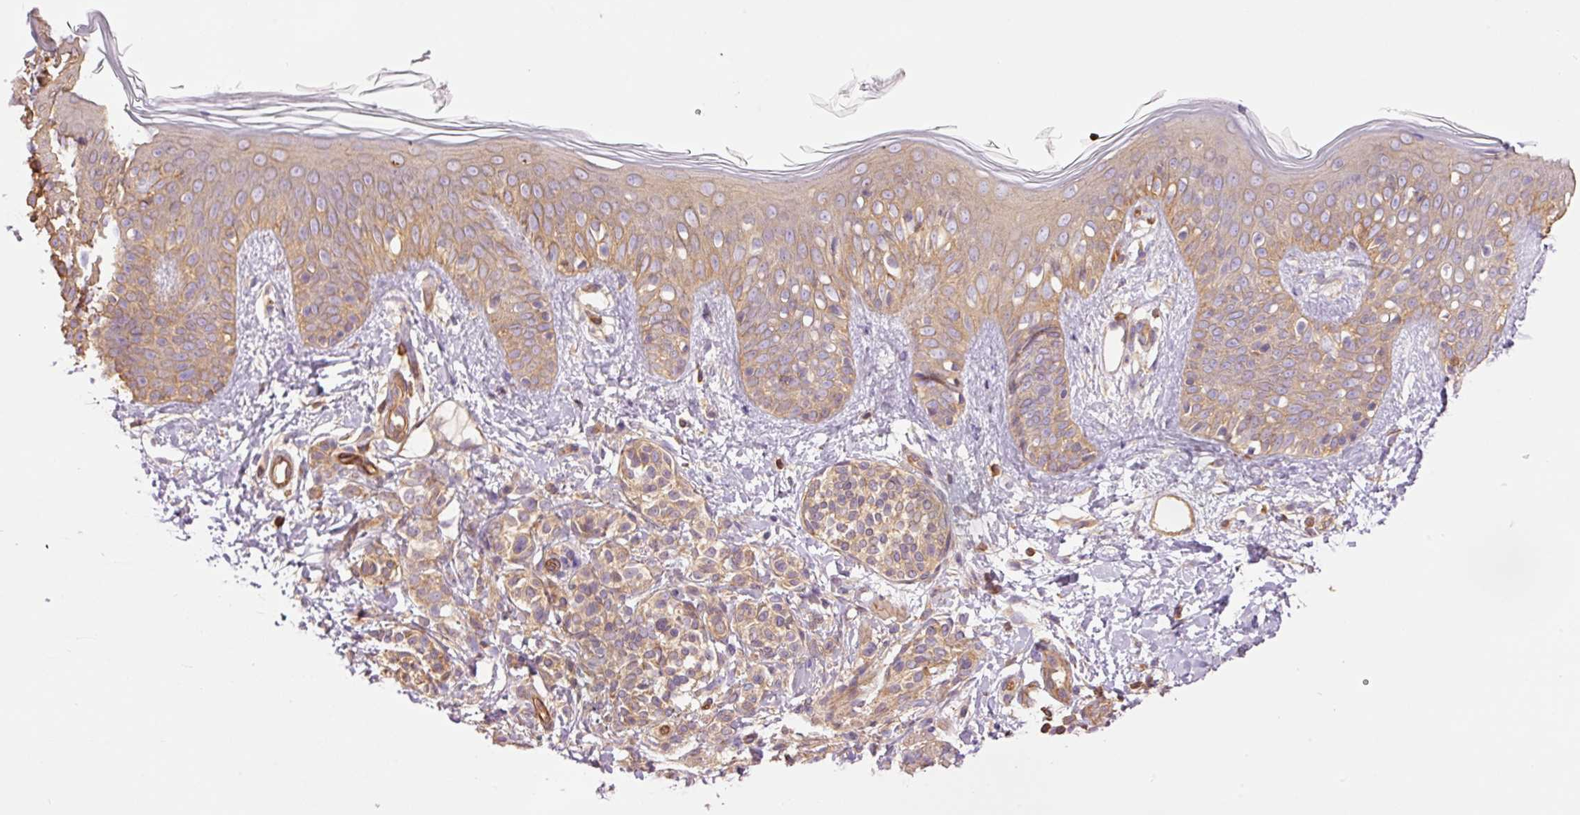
{"staining": {"intensity": "moderate", "quantity": ">75%", "location": "cytoplasmic/membranous"}, "tissue": "skin", "cell_type": "Fibroblasts", "image_type": "normal", "snomed": [{"axis": "morphology", "description": "Normal tissue, NOS"}, {"axis": "topography", "description": "Skin"}], "caption": "Immunohistochemistry photomicrograph of unremarkable skin: human skin stained using immunohistochemistry (IHC) exhibits medium levels of moderate protein expression localized specifically in the cytoplasmic/membranous of fibroblasts, appearing as a cytoplasmic/membranous brown color.", "gene": "PPP1R1B", "patient": {"sex": "male", "age": 16}}